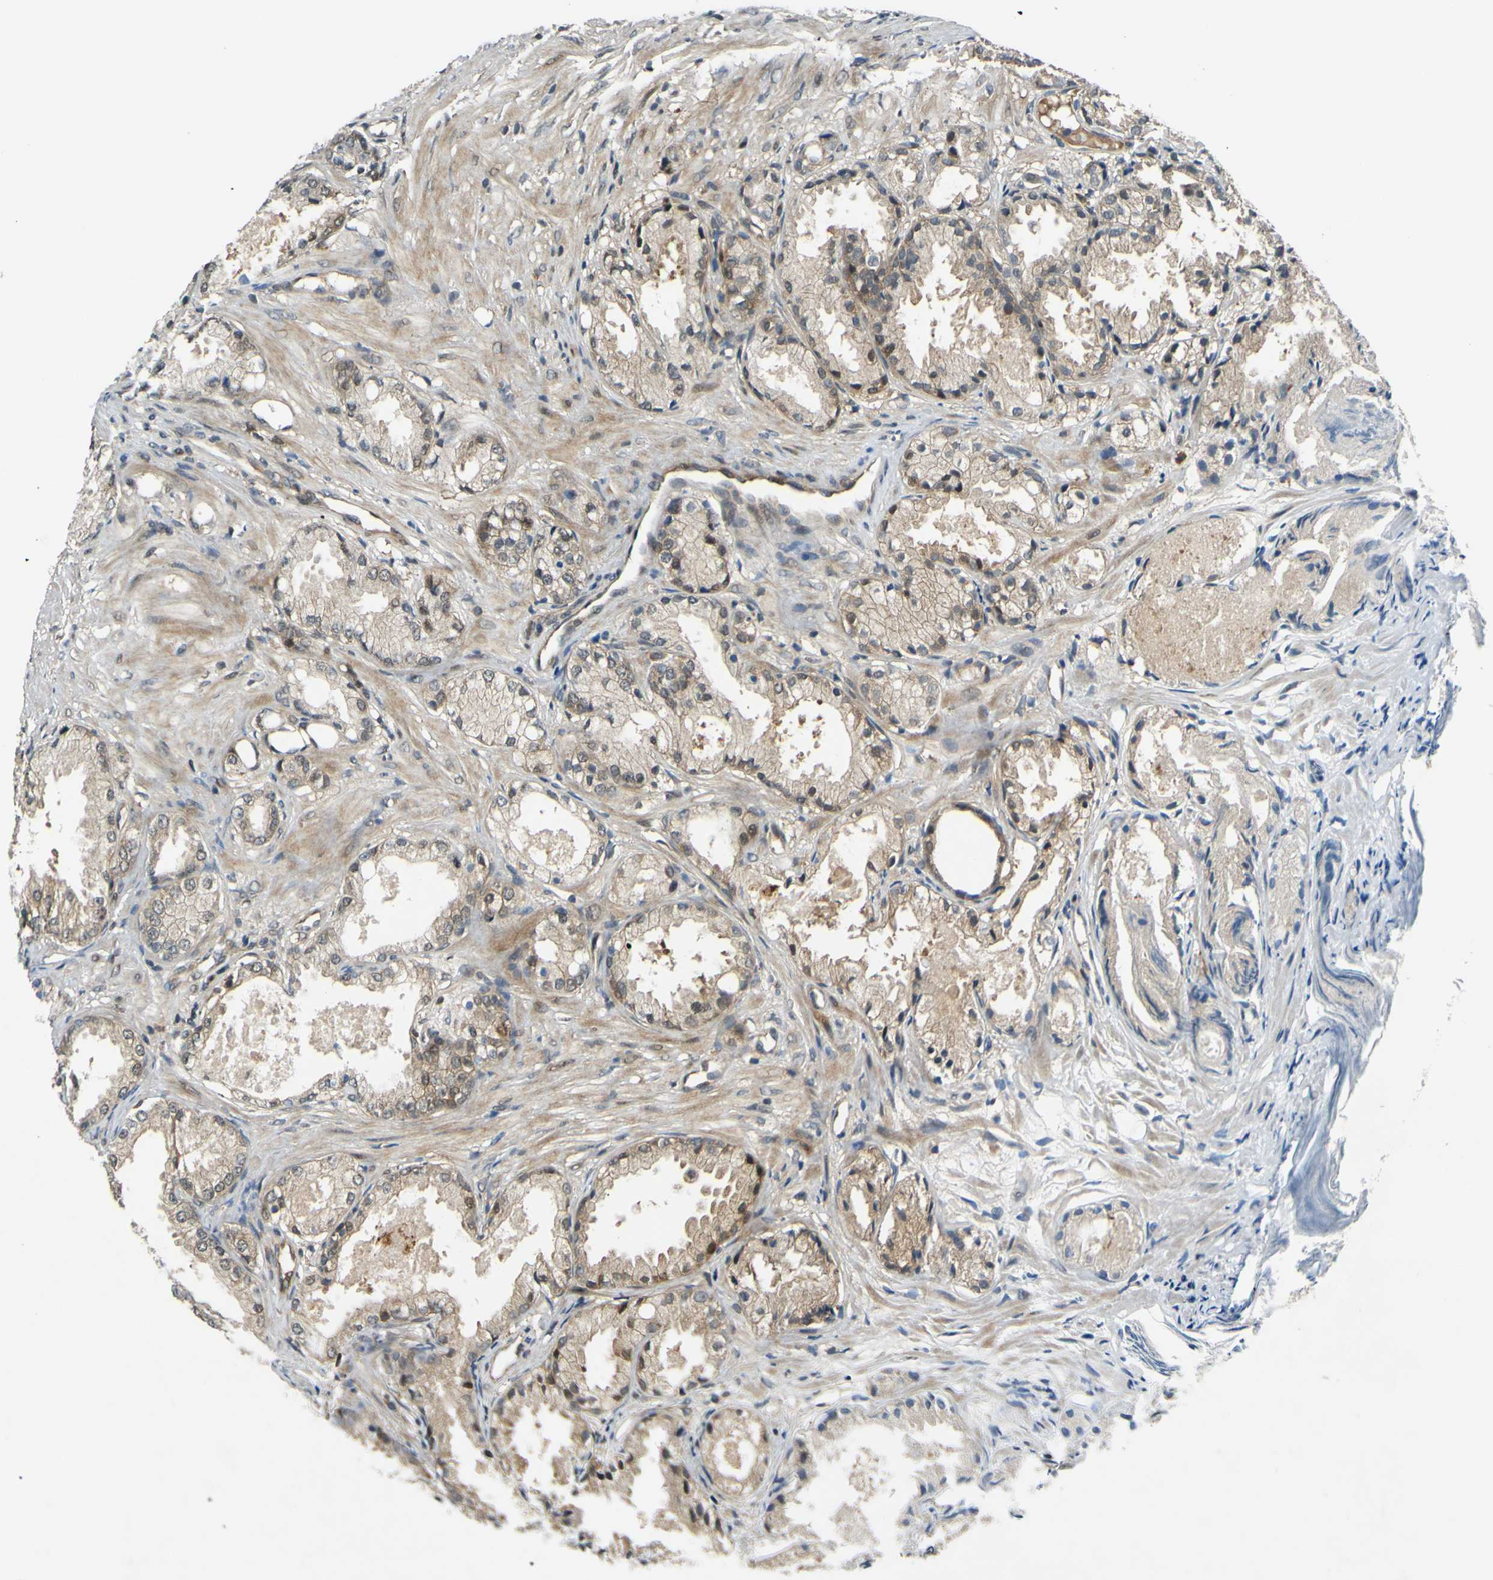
{"staining": {"intensity": "moderate", "quantity": ">75%", "location": "cytoplasmic/membranous"}, "tissue": "prostate cancer", "cell_type": "Tumor cells", "image_type": "cancer", "snomed": [{"axis": "morphology", "description": "Adenocarcinoma, Low grade"}, {"axis": "topography", "description": "Prostate"}], "caption": "Prostate cancer was stained to show a protein in brown. There is medium levels of moderate cytoplasmic/membranous staining in about >75% of tumor cells. Using DAB (3,3'-diaminobenzidine) (brown) and hematoxylin (blue) stains, captured at high magnification using brightfield microscopy.", "gene": "ABCC8", "patient": {"sex": "male", "age": 72}}